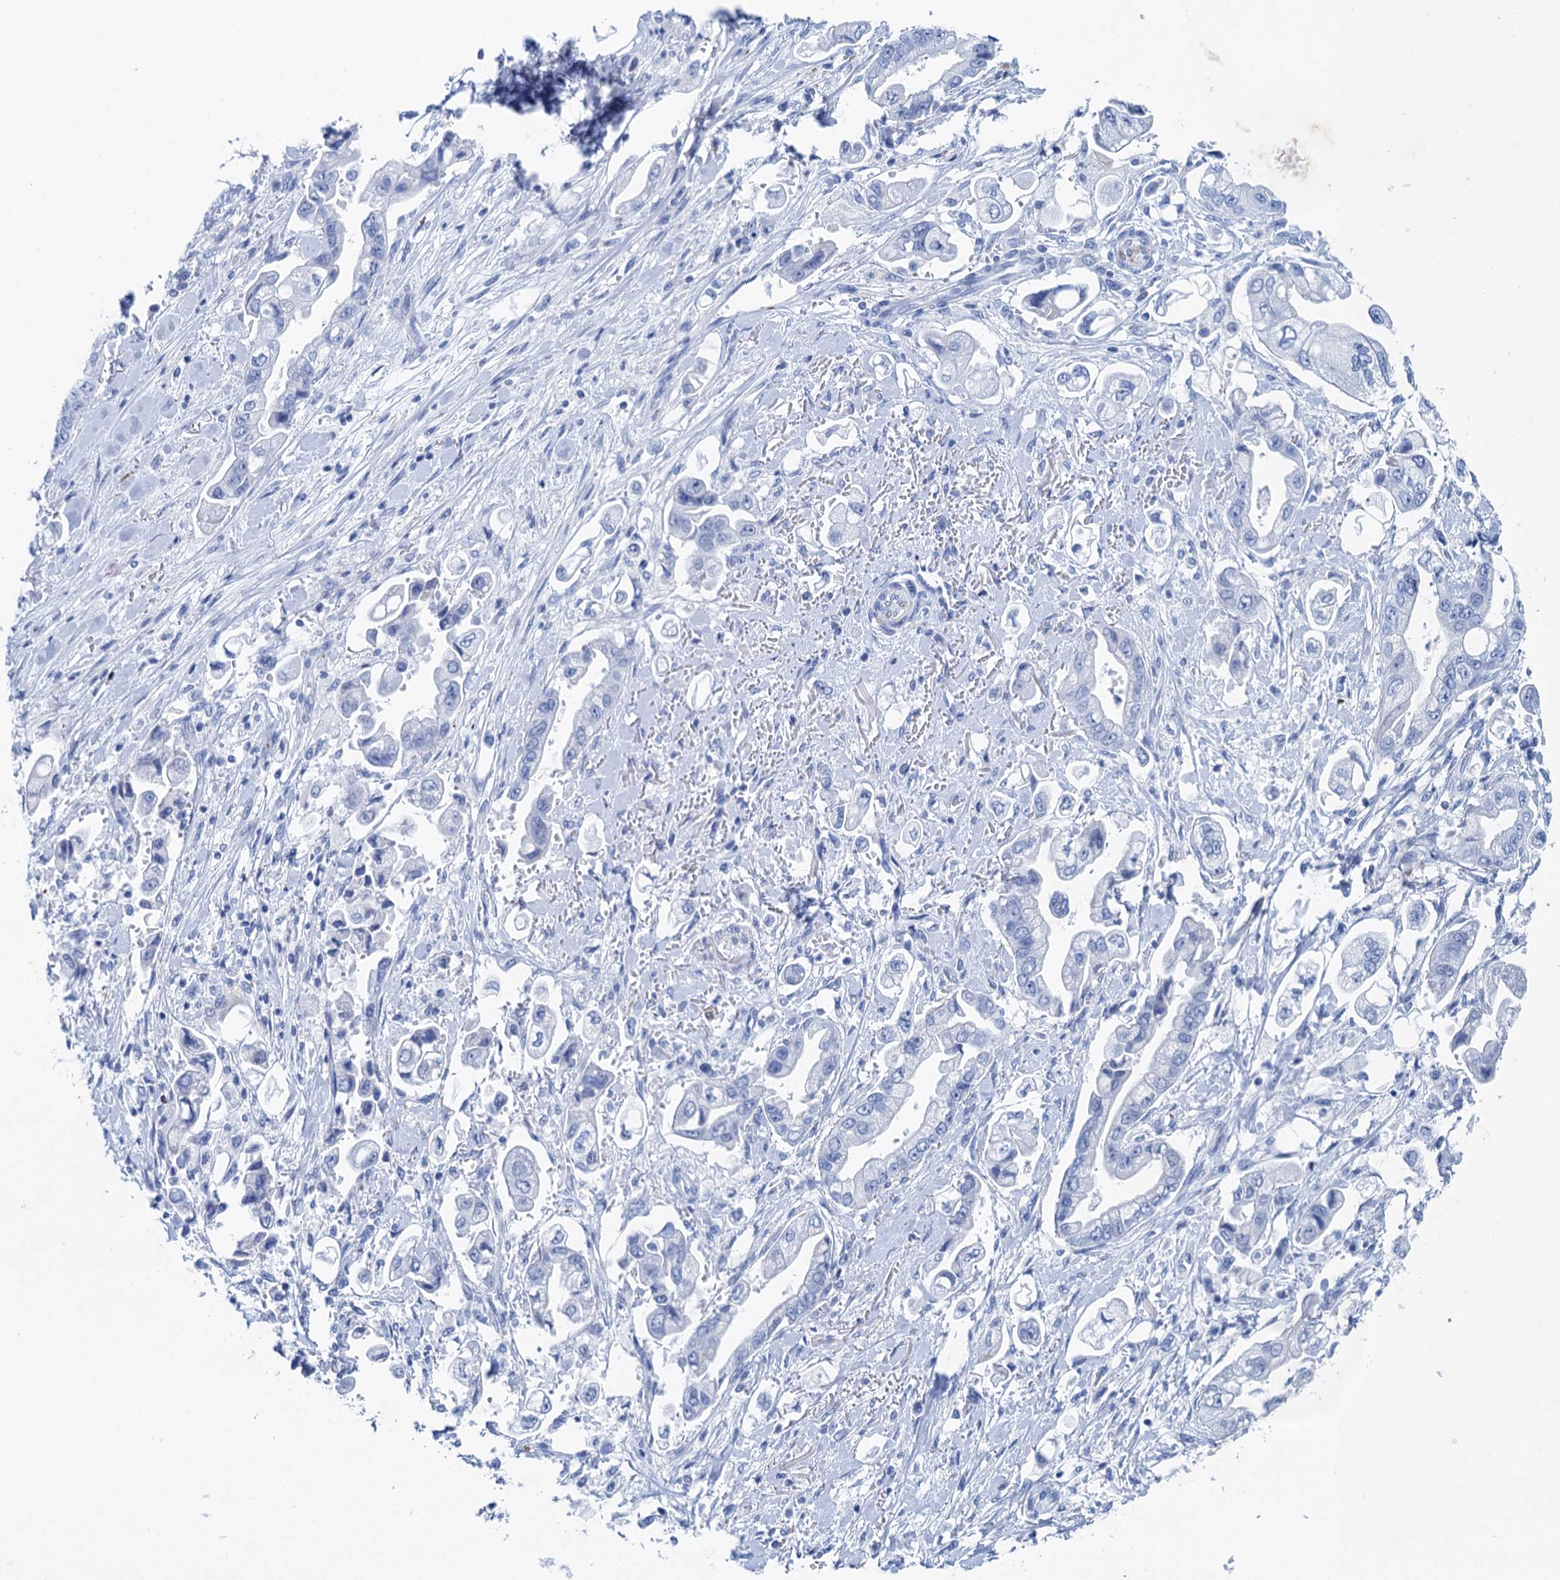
{"staining": {"intensity": "negative", "quantity": "none", "location": "none"}, "tissue": "stomach cancer", "cell_type": "Tumor cells", "image_type": "cancer", "snomed": [{"axis": "morphology", "description": "Adenocarcinoma, NOS"}, {"axis": "topography", "description": "Stomach"}], "caption": "The immunohistochemistry (IHC) histopathology image has no significant expression in tumor cells of stomach cancer tissue.", "gene": "NLRP10", "patient": {"sex": "male", "age": 62}}